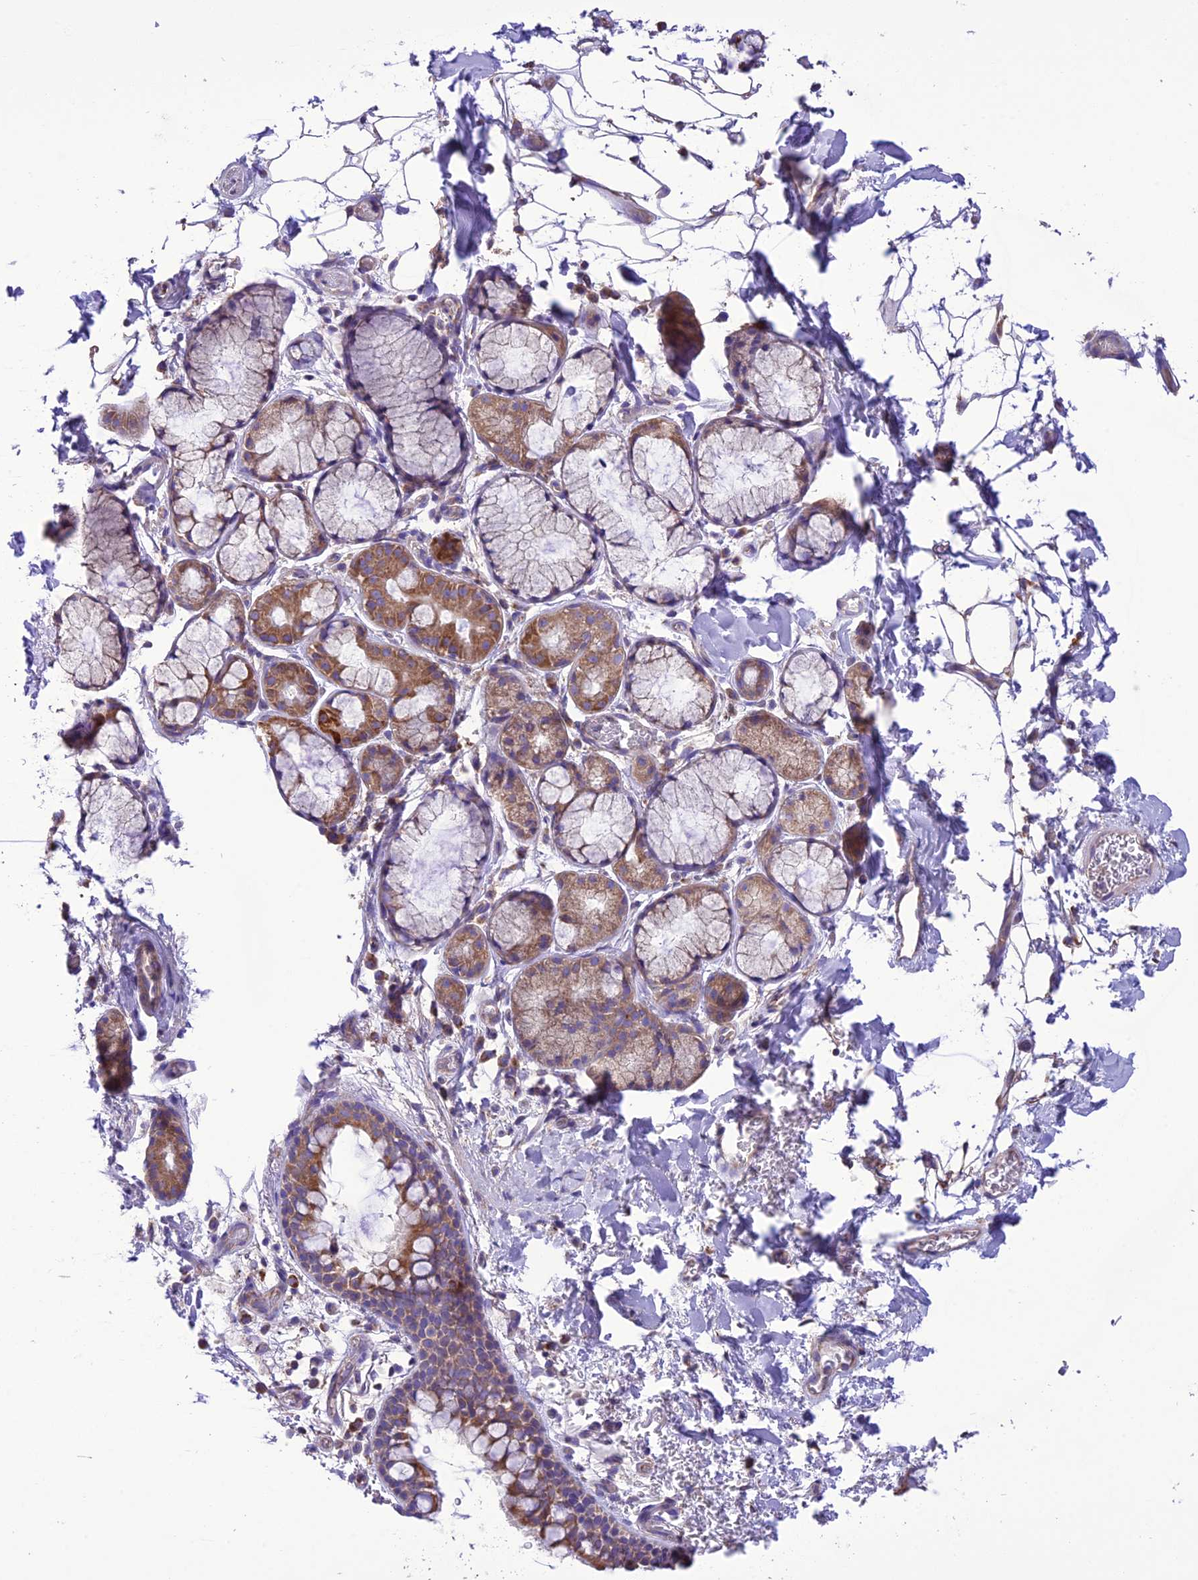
{"staining": {"intensity": "moderate", "quantity": ">75%", "location": "cytoplasmic/membranous"}, "tissue": "bronchus", "cell_type": "Respiratory epithelial cells", "image_type": "normal", "snomed": [{"axis": "morphology", "description": "Normal tissue, NOS"}, {"axis": "topography", "description": "Bronchus"}], "caption": "Respiratory epithelial cells exhibit medium levels of moderate cytoplasmic/membranous expression in about >75% of cells in normal bronchus. (DAB (3,3'-diaminobenzidine) IHC, brown staining for protein, blue staining for nuclei).", "gene": "MAP3K12", "patient": {"sex": "male", "age": 65}}